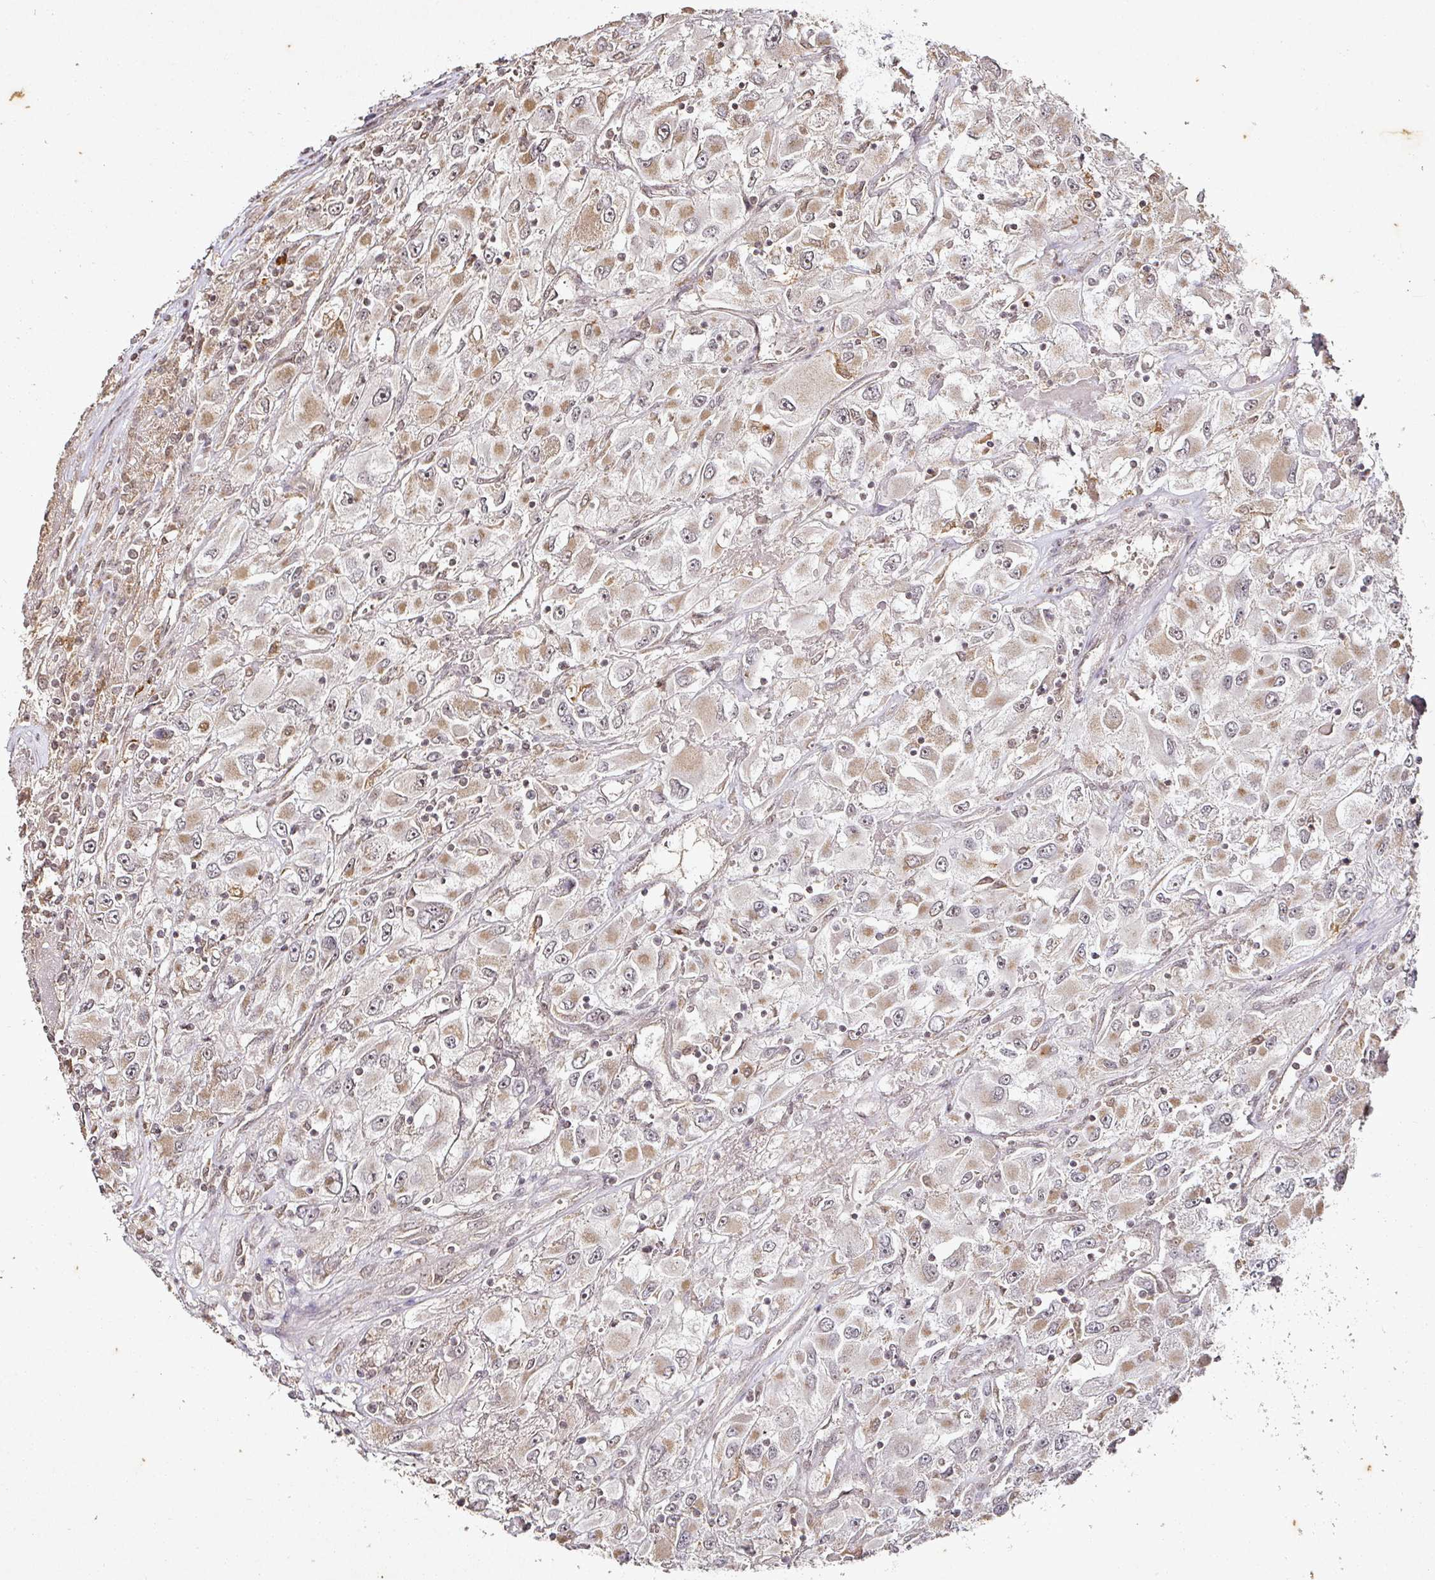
{"staining": {"intensity": "weak", "quantity": ">75%", "location": "cytoplasmic/membranous"}, "tissue": "renal cancer", "cell_type": "Tumor cells", "image_type": "cancer", "snomed": [{"axis": "morphology", "description": "Adenocarcinoma, NOS"}, {"axis": "topography", "description": "Kidney"}], "caption": "Human adenocarcinoma (renal) stained with a protein marker demonstrates weak staining in tumor cells.", "gene": "CAPN5", "patient": {"sex": "female", "age": 52}}